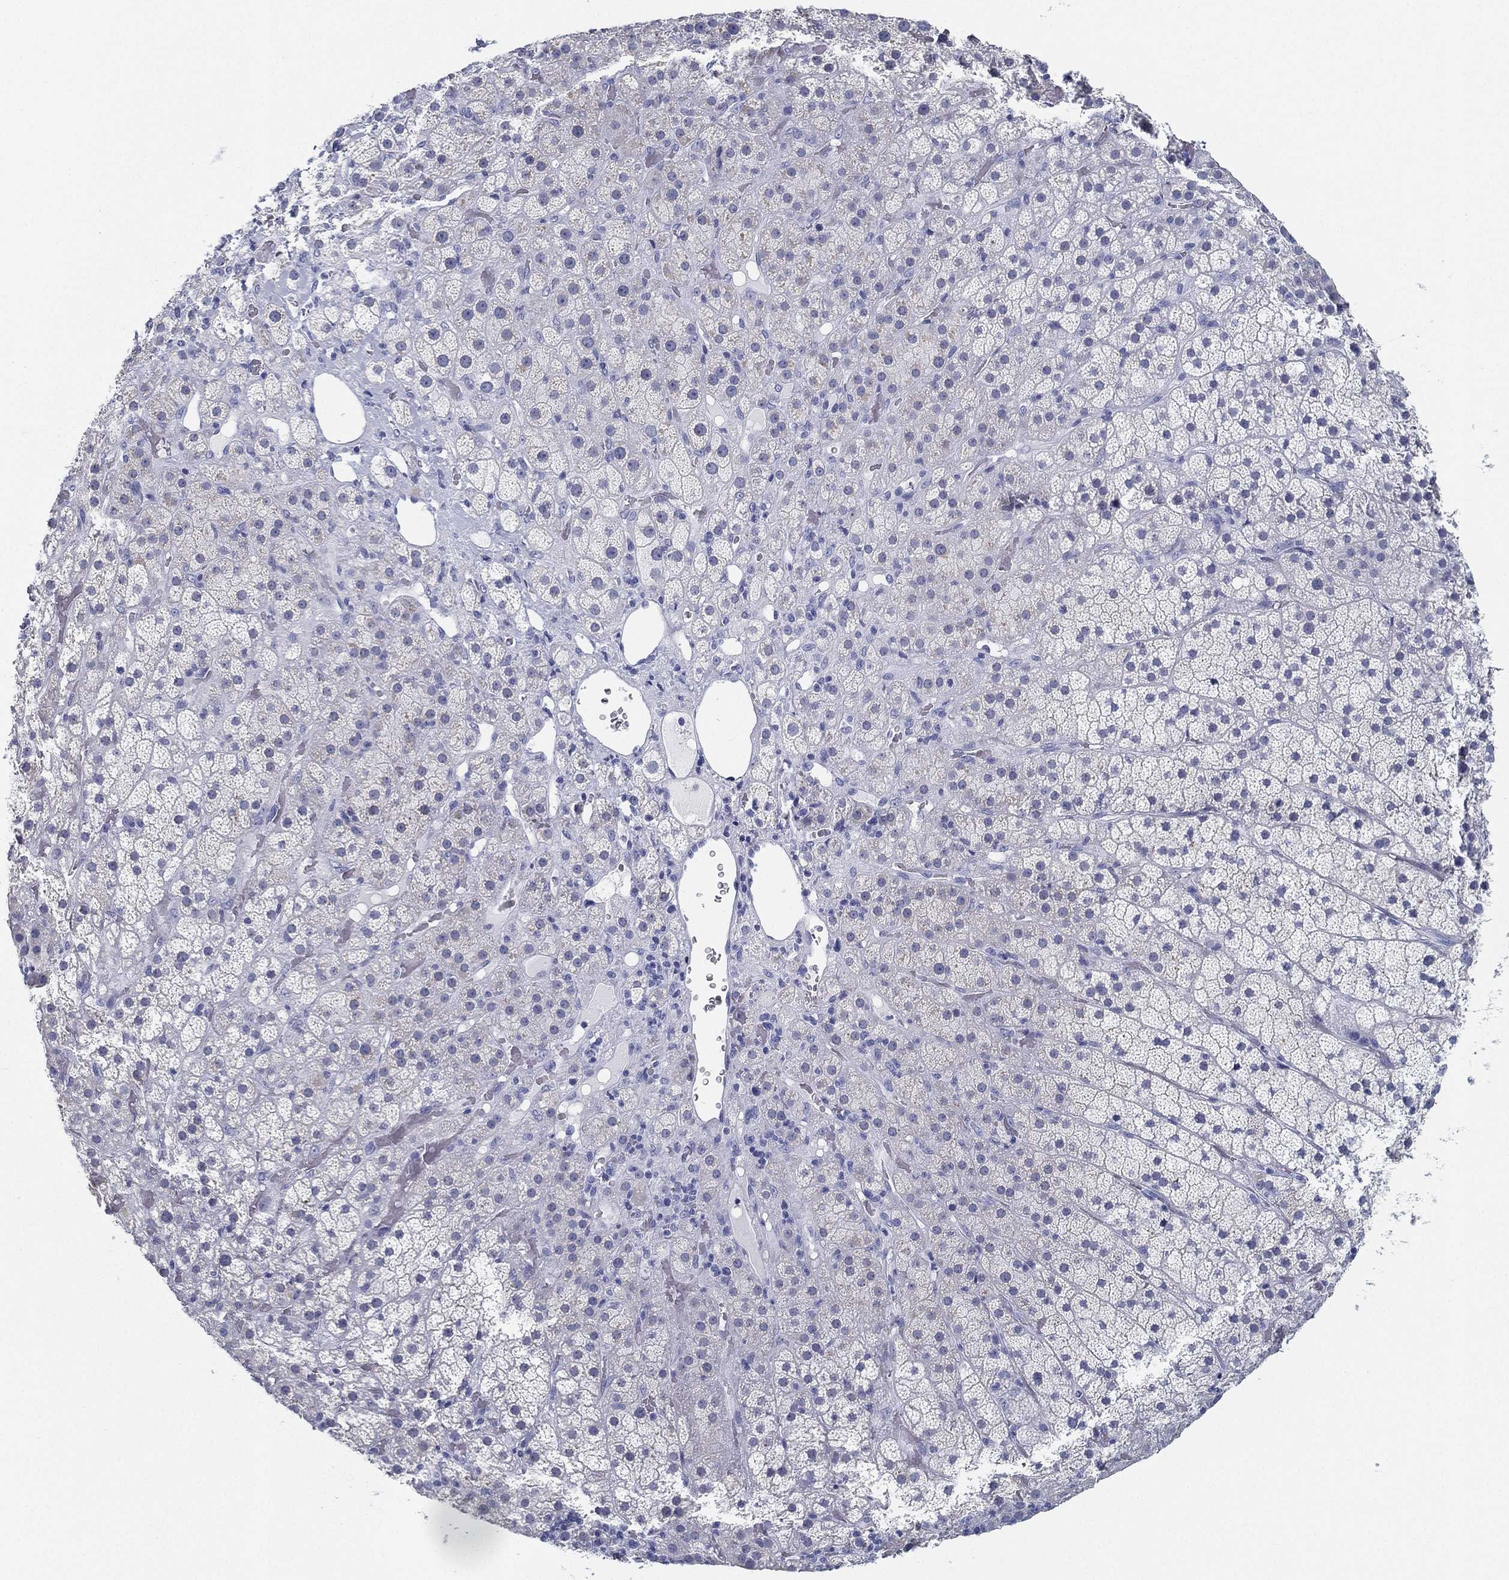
{"staining": {"intensity": "negative", "quantity": "none", "location": "none"}, "tissue": "adrenal gland", "cell_type": "Glandular cells", "image_type": "normal", "snomed": [{"axis": "morphology", "description": "Normal tissue, NOS"}, {"axis": "topography", "description": "Adrenal gland"}], "caption": "A histopathology image of human adrenal gland is negative for staining in glandular cells.", "gene": "ATP1B2", "patient": {"sex": "male", "age": 57}}